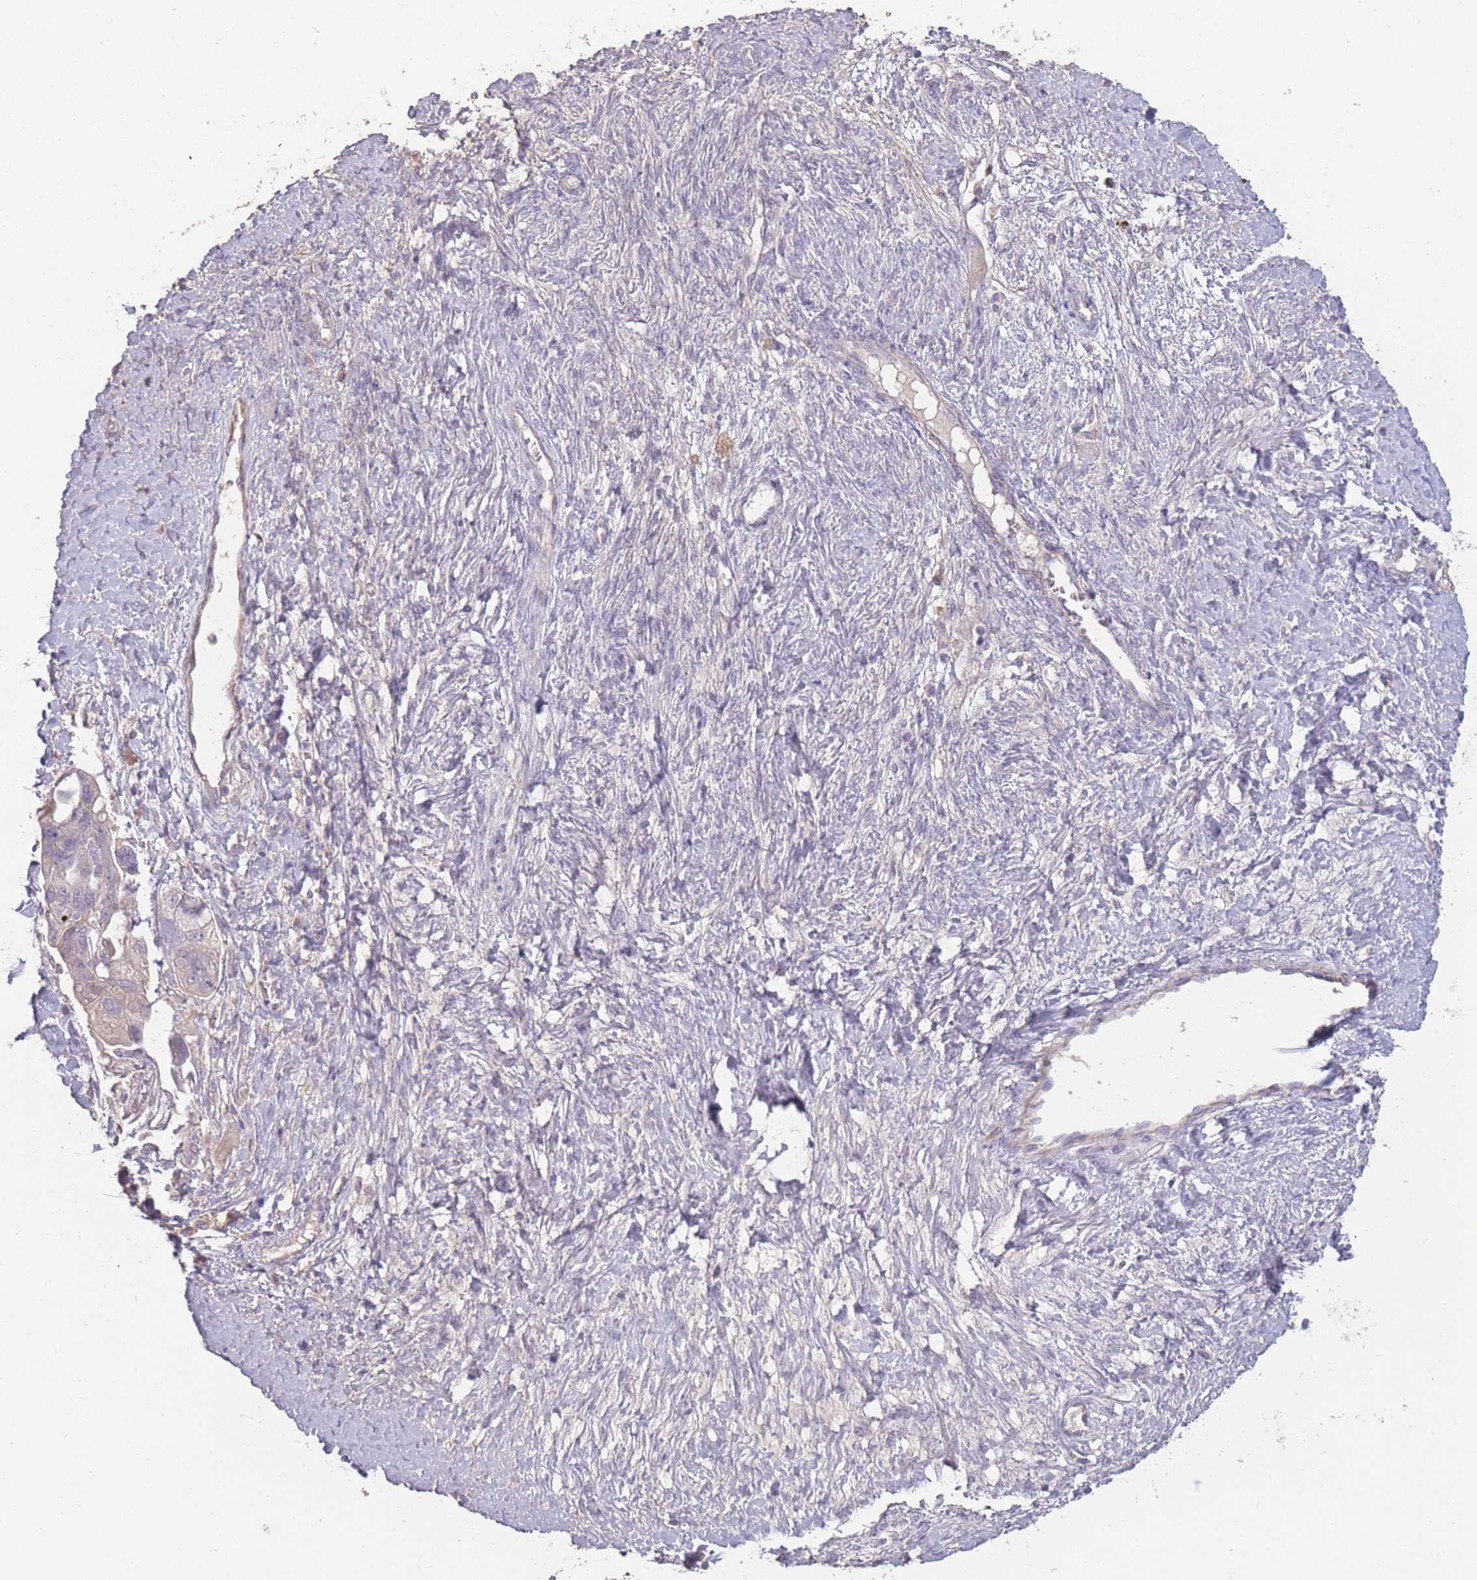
{"staining": {"intensity": "negative", "quantity": "none", "location": "none"}, "tissue": "ovarian cancer", "cell_type": "Tumor cells", "image_type": "cancer", "snomed": [{"axis": "morphology", "description": "Carcinoma, NOS"}, {"axis": "morphology", "description": "Cystadenocarcinoma, serous, NOS"}, {"axis": "topography", "description": "Ovary"}], "caption": "Human ovarian cancer stained for a protein using immunohistochemistry (IHC) exhibits no expression in tumor cells.", "gene": "RSPH10B", "patient": {"sex": "female", "age": 69}}